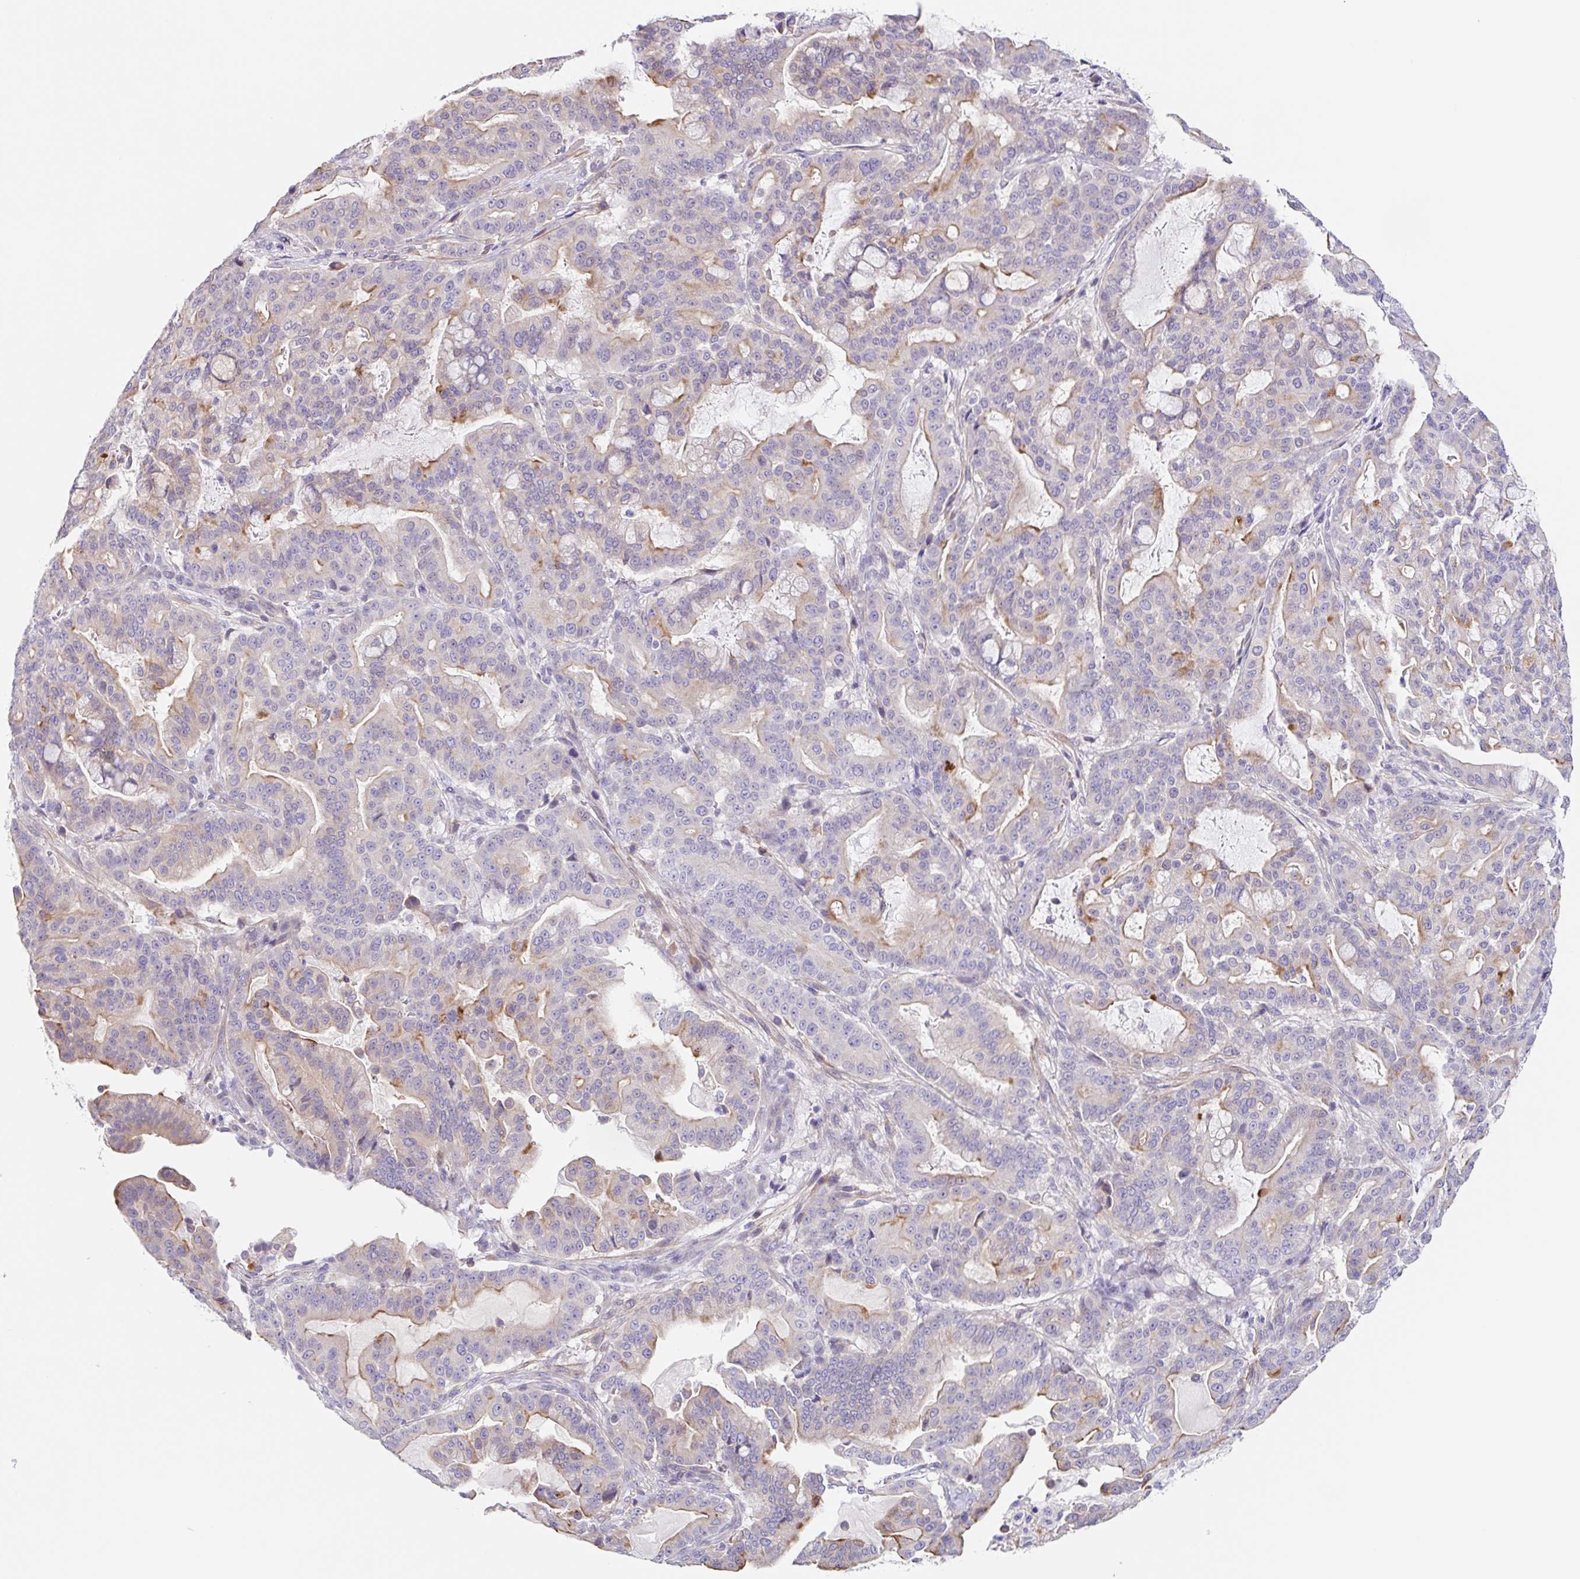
{"staining": {"intensity": "moderate", "quantity": "<25%", "location": "cytoplasmic/membranous"}, "tissue": "pancreatic cancer", "cell_type": "Tumor cells", "image_type": "cancer", "snomed": [{"axis": "morphology", "description": "Adenocarcinoma, NOS"}, {"axis": "topography", "description": "Pancreas"}], "caption": "This is an image of immunohistochemistry (IHC) staining of pancreatic cancer, which shows moderate positivity in the cytoplasmic/membranous of tumor cells.", "gene": "DCAF17", "patient": {"sex": "male", "age": 63}}